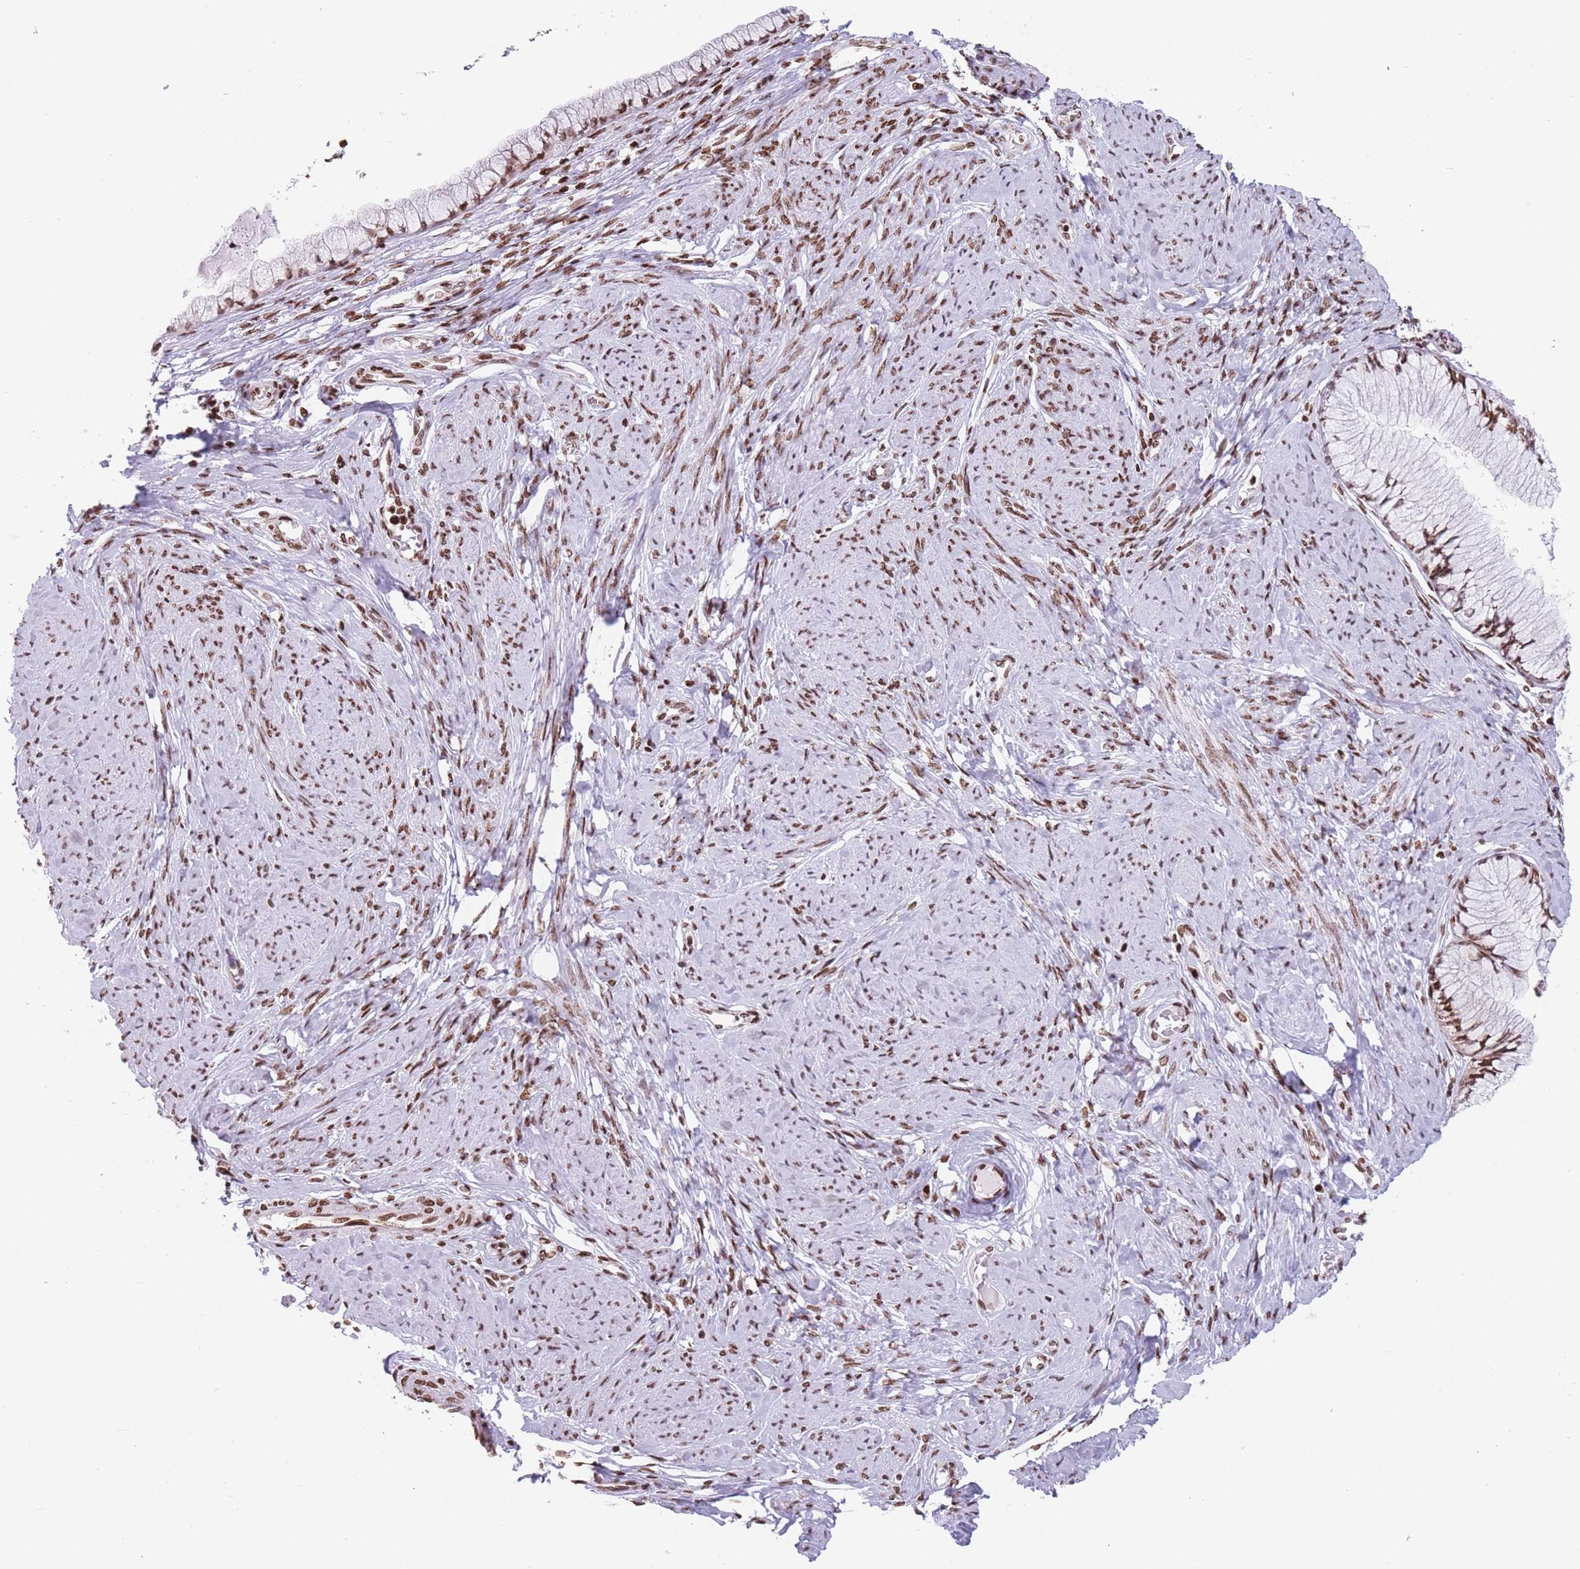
{"staining": {"intensity": "strong", "quantity": ">75%", "location": "nuclear"}, "tissue": "cervix", "cell_type": "Glandular cells", "image_type": "normal", "snomed": [{"axis": "morphology", "description": "Normal tissue, NOS"}, {"axis": "topography", "description": "Cervix"}], "caption": "Immunohistochemistry histopathology image of unremarkable human cervix stained for a protein (brown), which reveals high levels of strong nuclear positivity in about >75% of glandular cells.", "gene": "AK9", "patient": {"sex": "female", "age": 42}}